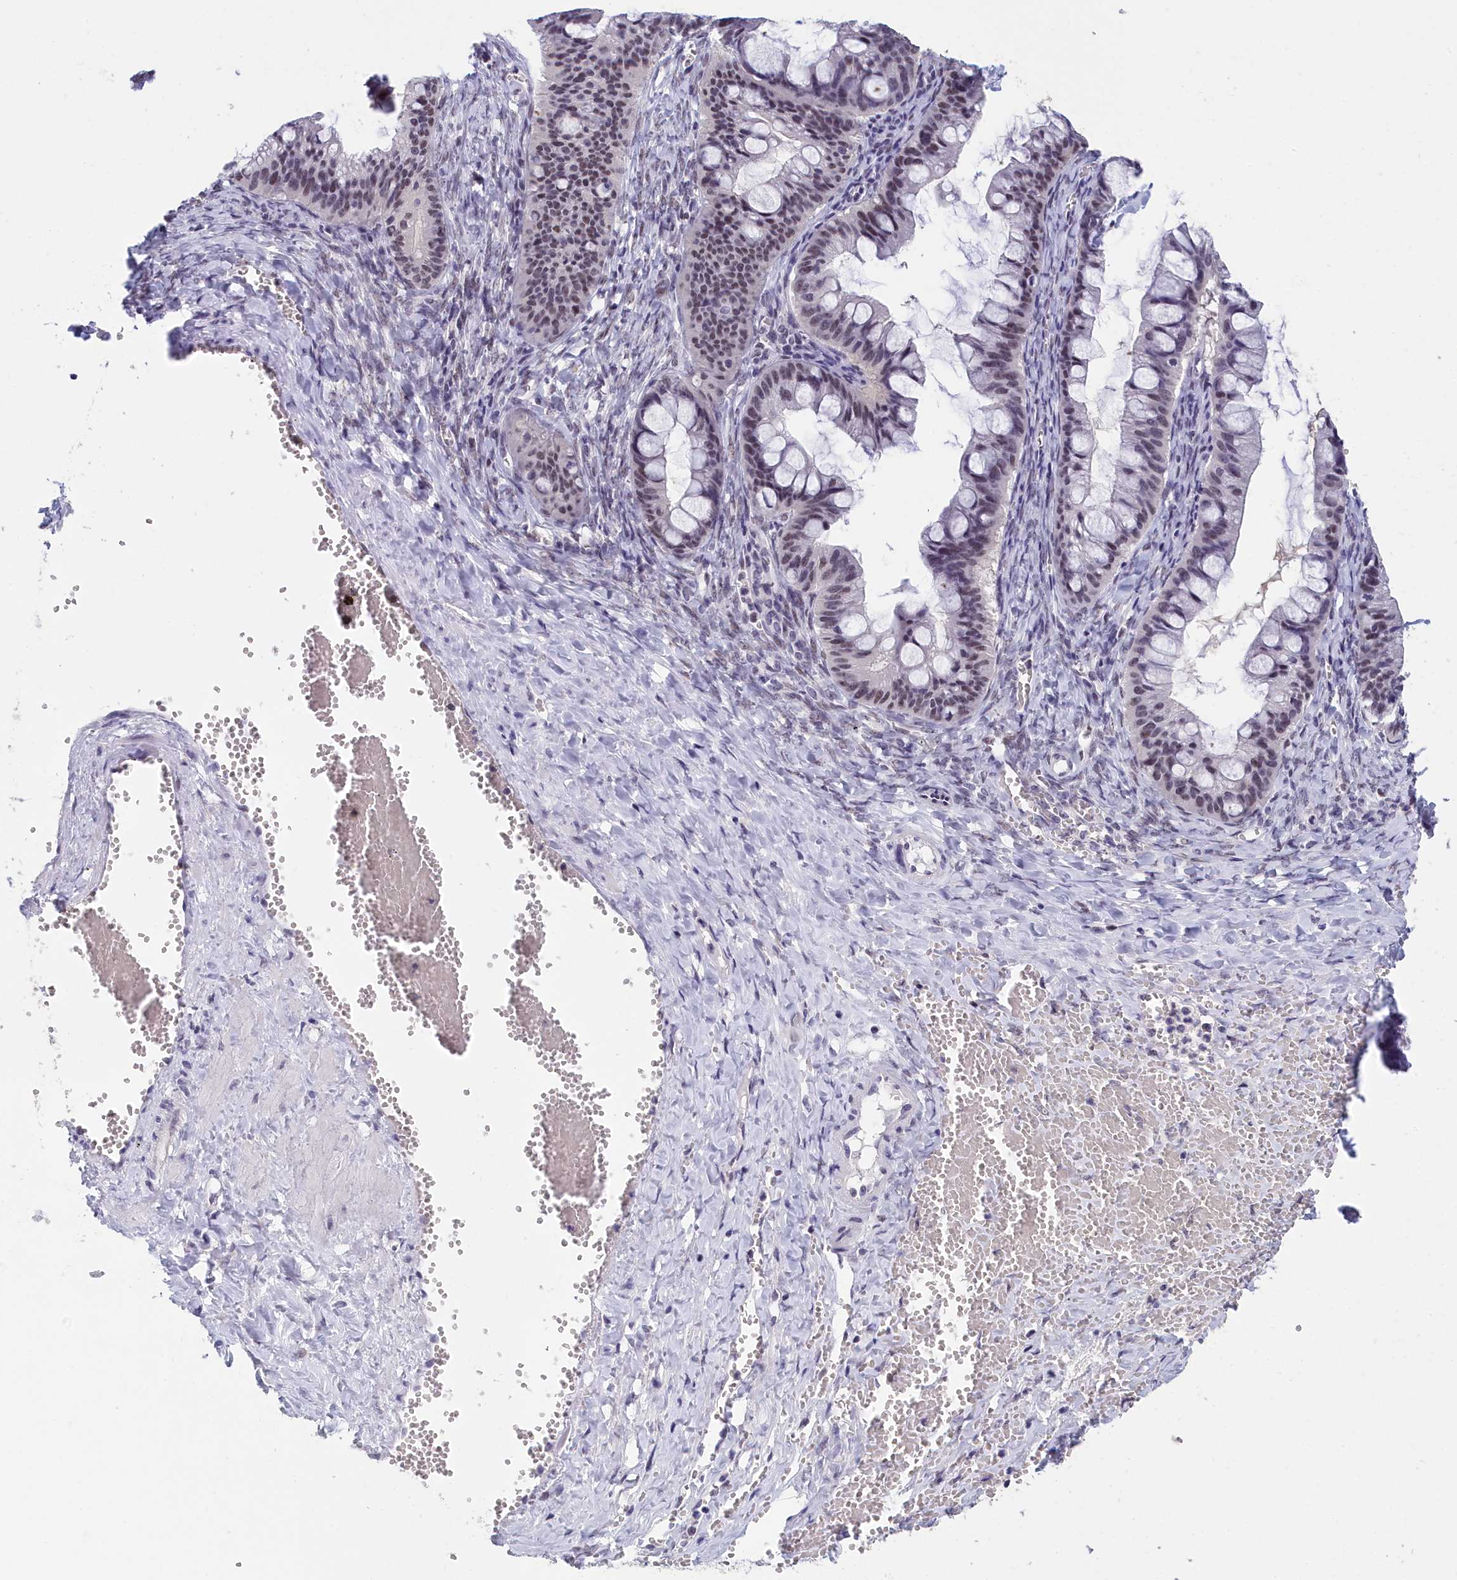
{"staining": {"intensity": "moderate", "quantity": "<25%", "location": "nuclear"}, "tissue": "ovarian cancer", "cell_type": "Tumor cells", "image_type": "cancer", "snomed": [{"axis": "morphology", "description": "Cystadenocarcinoma, mucinous, NOS"}, {"axis": "topography", "description": "Ovary"}], "caption": "Human mucinous cystadenocarcinoma (ovarian) stained for a protein (brown) exhibits moderate nuclear positive positivity in approximately <25% of tumor cells.", "gene": "CCDC97", "patient": {"sex": "female", "age": 73}}